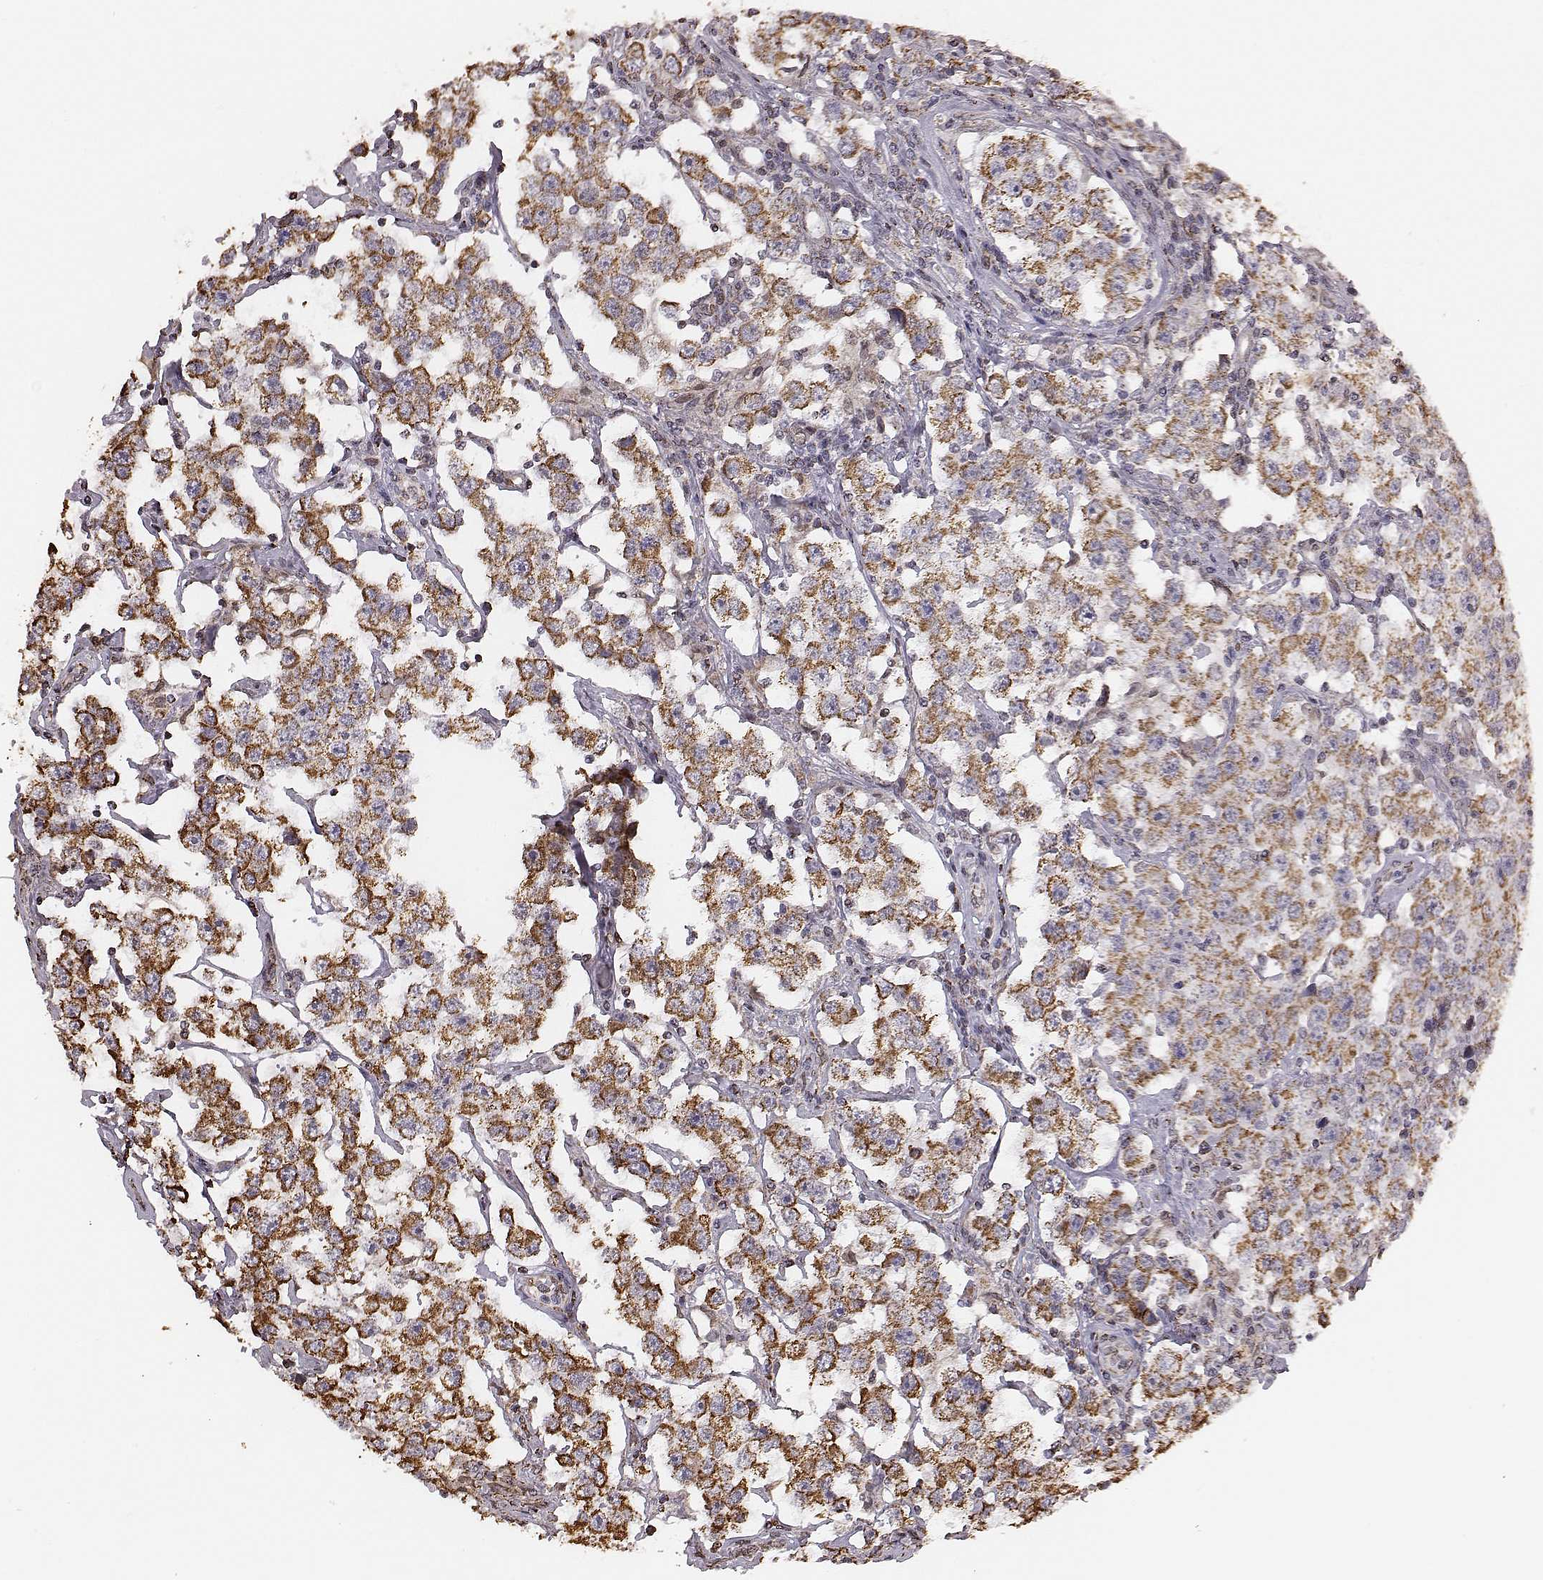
{"staining": {"intensity": "moderate", "quantity": "25%-75%", "location": "cytoplasmic/membranous"}, "tissue": "testis cancer", "cell_type": "Tumor cells", "image_type": "cancer", "snomed": [{"axis": "morphology", "description": "Seminoma, NOS"}, {"axis": "topography", "description": "Testis"}], "caption": "This image demonstrates testis seminoma stained with immunohistochemistry to label a protein in brown. The cytoplasmic/membranous of tumor cells show moderate positivity for the protein. Nuclei are counter-stained blue.", "gene": "ACOT2", "patient": {"sex": "male", "age": 52}}